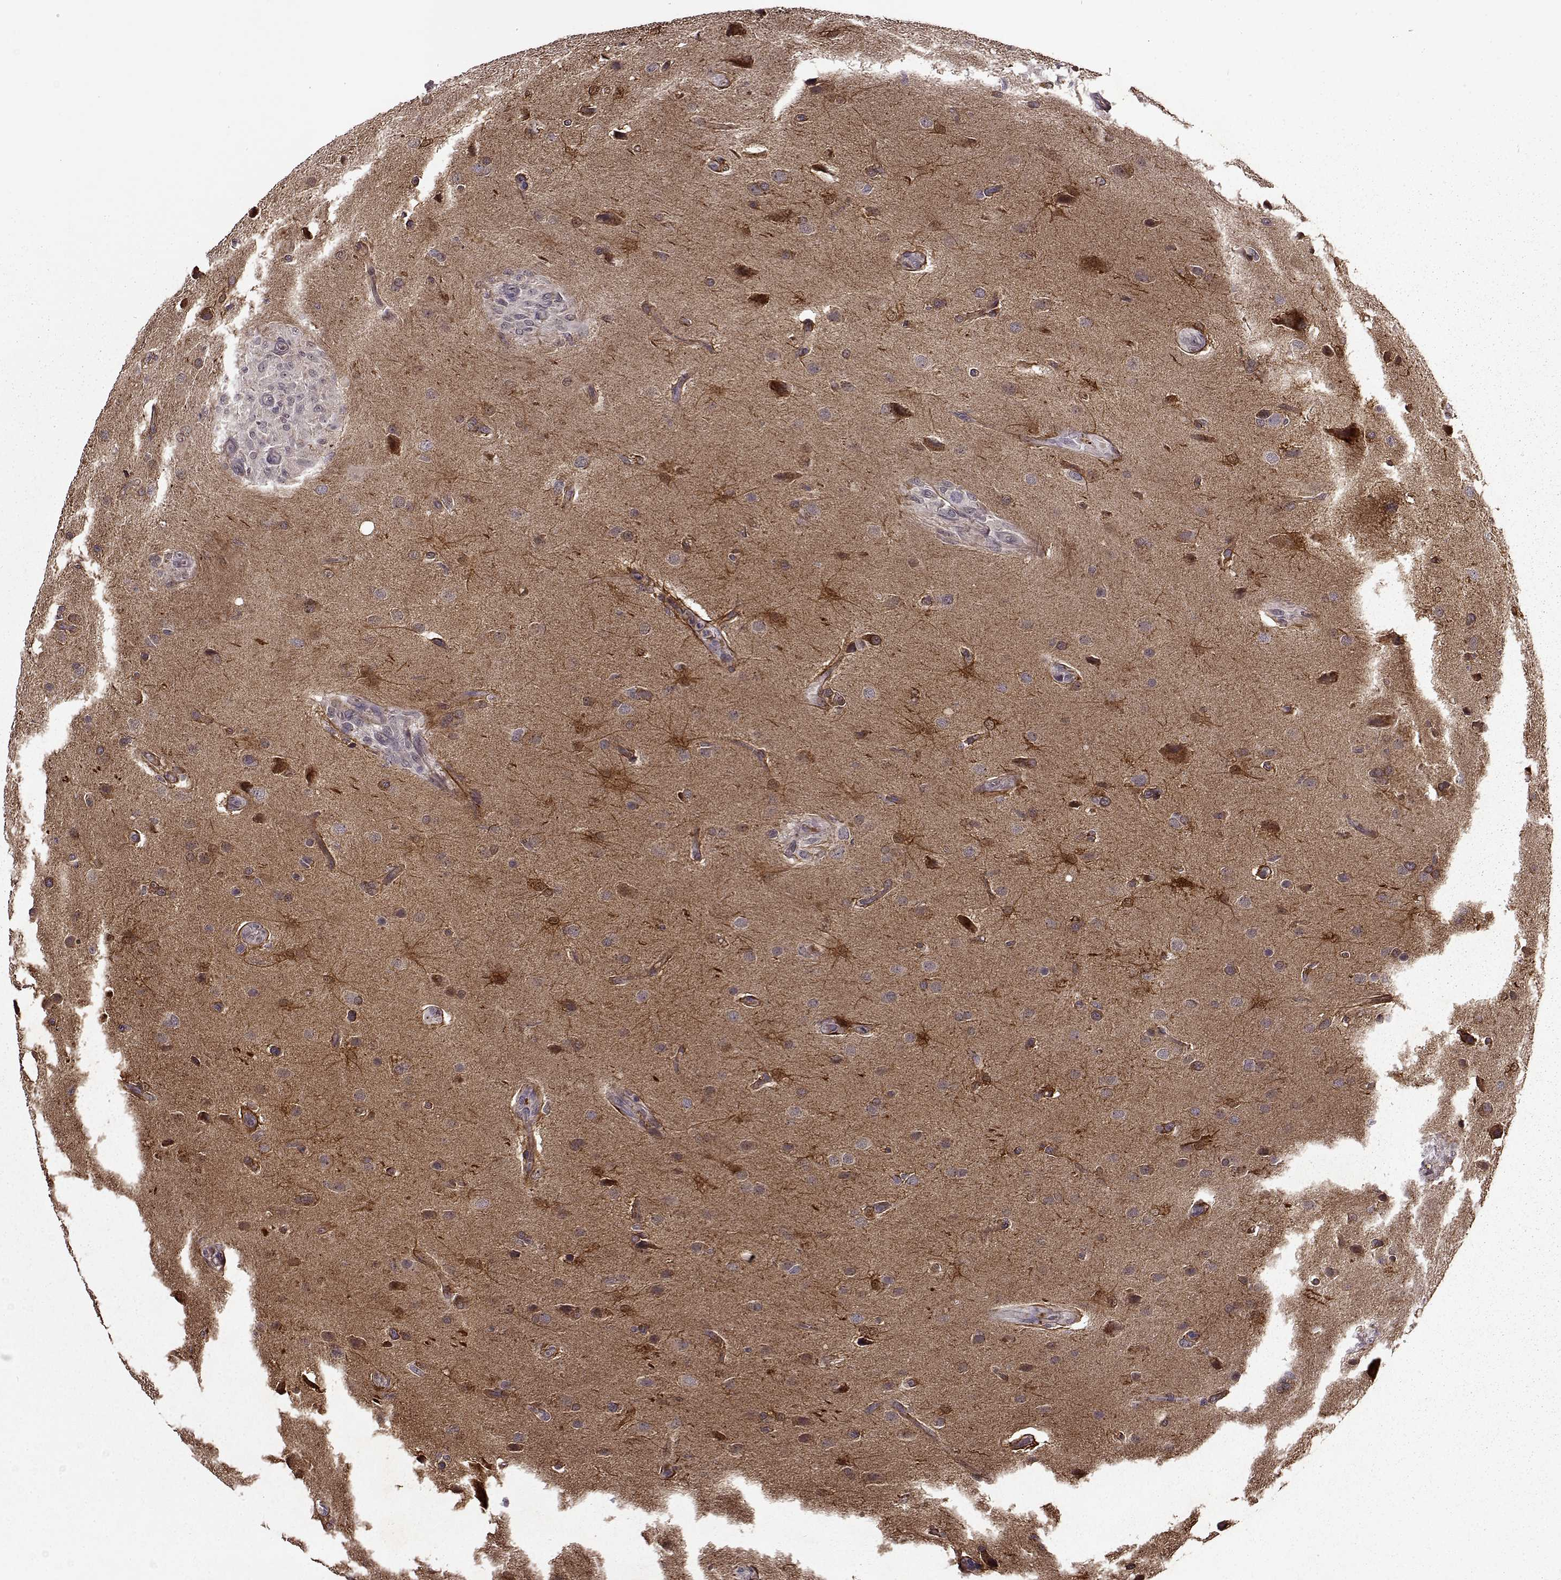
{"staining": {"intensity": "negative", "quantity": "none", "location": "none"}, "tissue": "glioma", "cell_type": "Tumor cells", "image_type": "cancer", "snomed": [{"axis": "morphology", "description": "Glioma, malignant, High grade"}, {"axis": "topography", "description": "Brain"}], "caption": "Tumor cells show no significant protein positivity in malignant glioma (high-grade).", "gene": "MAIP1", "patient": {"sex": "male", "age": 68}}